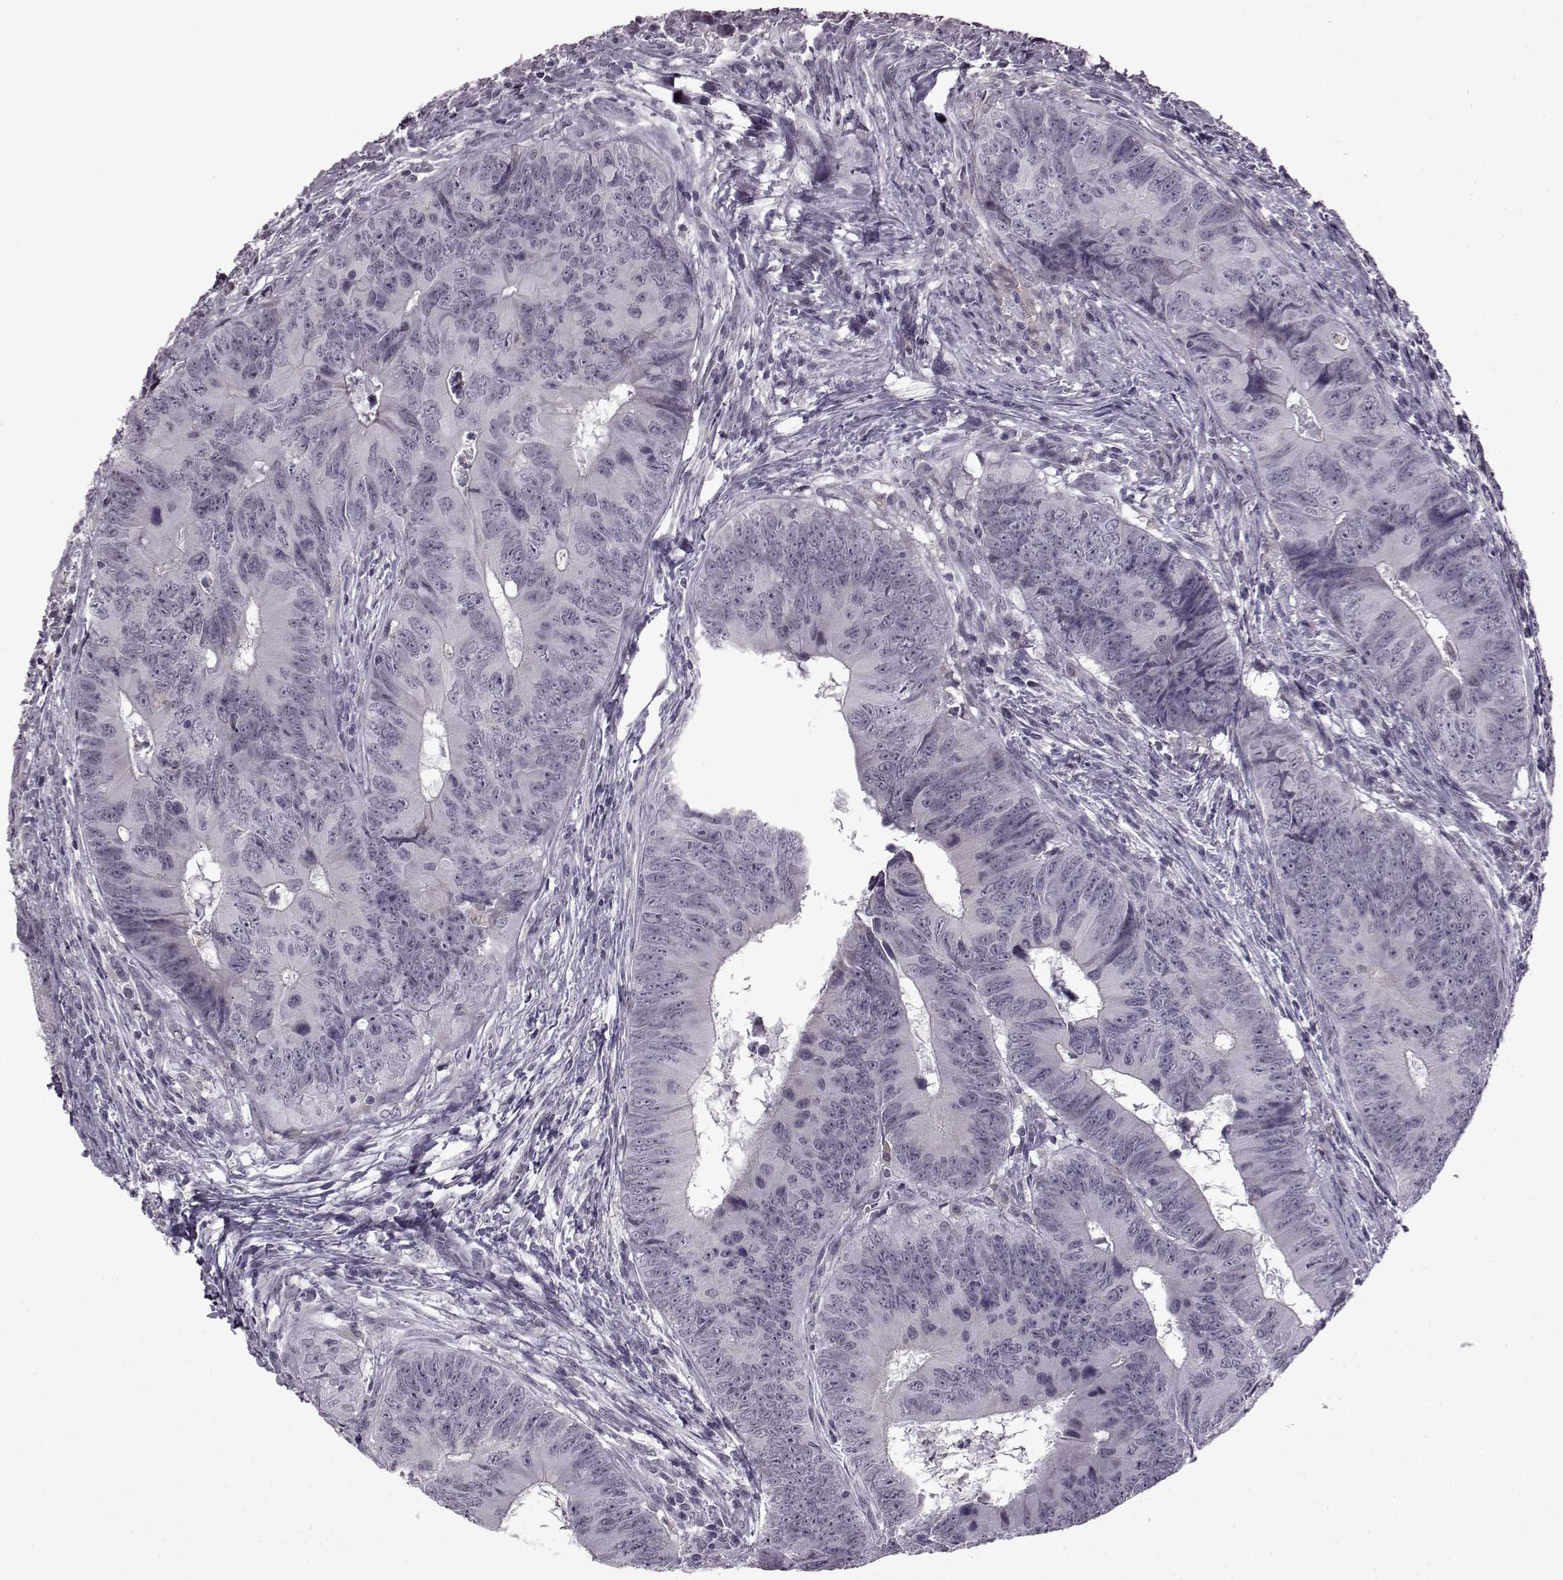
{"staining": {"intensity": "negative", "quantity": "none", "location": "none"}, "tissue": "colorectal cancer", "cell_type": "Tumor cells", "image_type": "cancer", "snomed": [{"axis": "morphology", "description": "Adenocarcinoma, NOS"}, {"axis": "topography", "description": "Colon"}], "caption": "Colorectal cancer was stained to show a protein in brown. There is no significant staining in tumor cells.", "gene": "SLC28A2", "patient": {"sex": "female", "age": 82}}